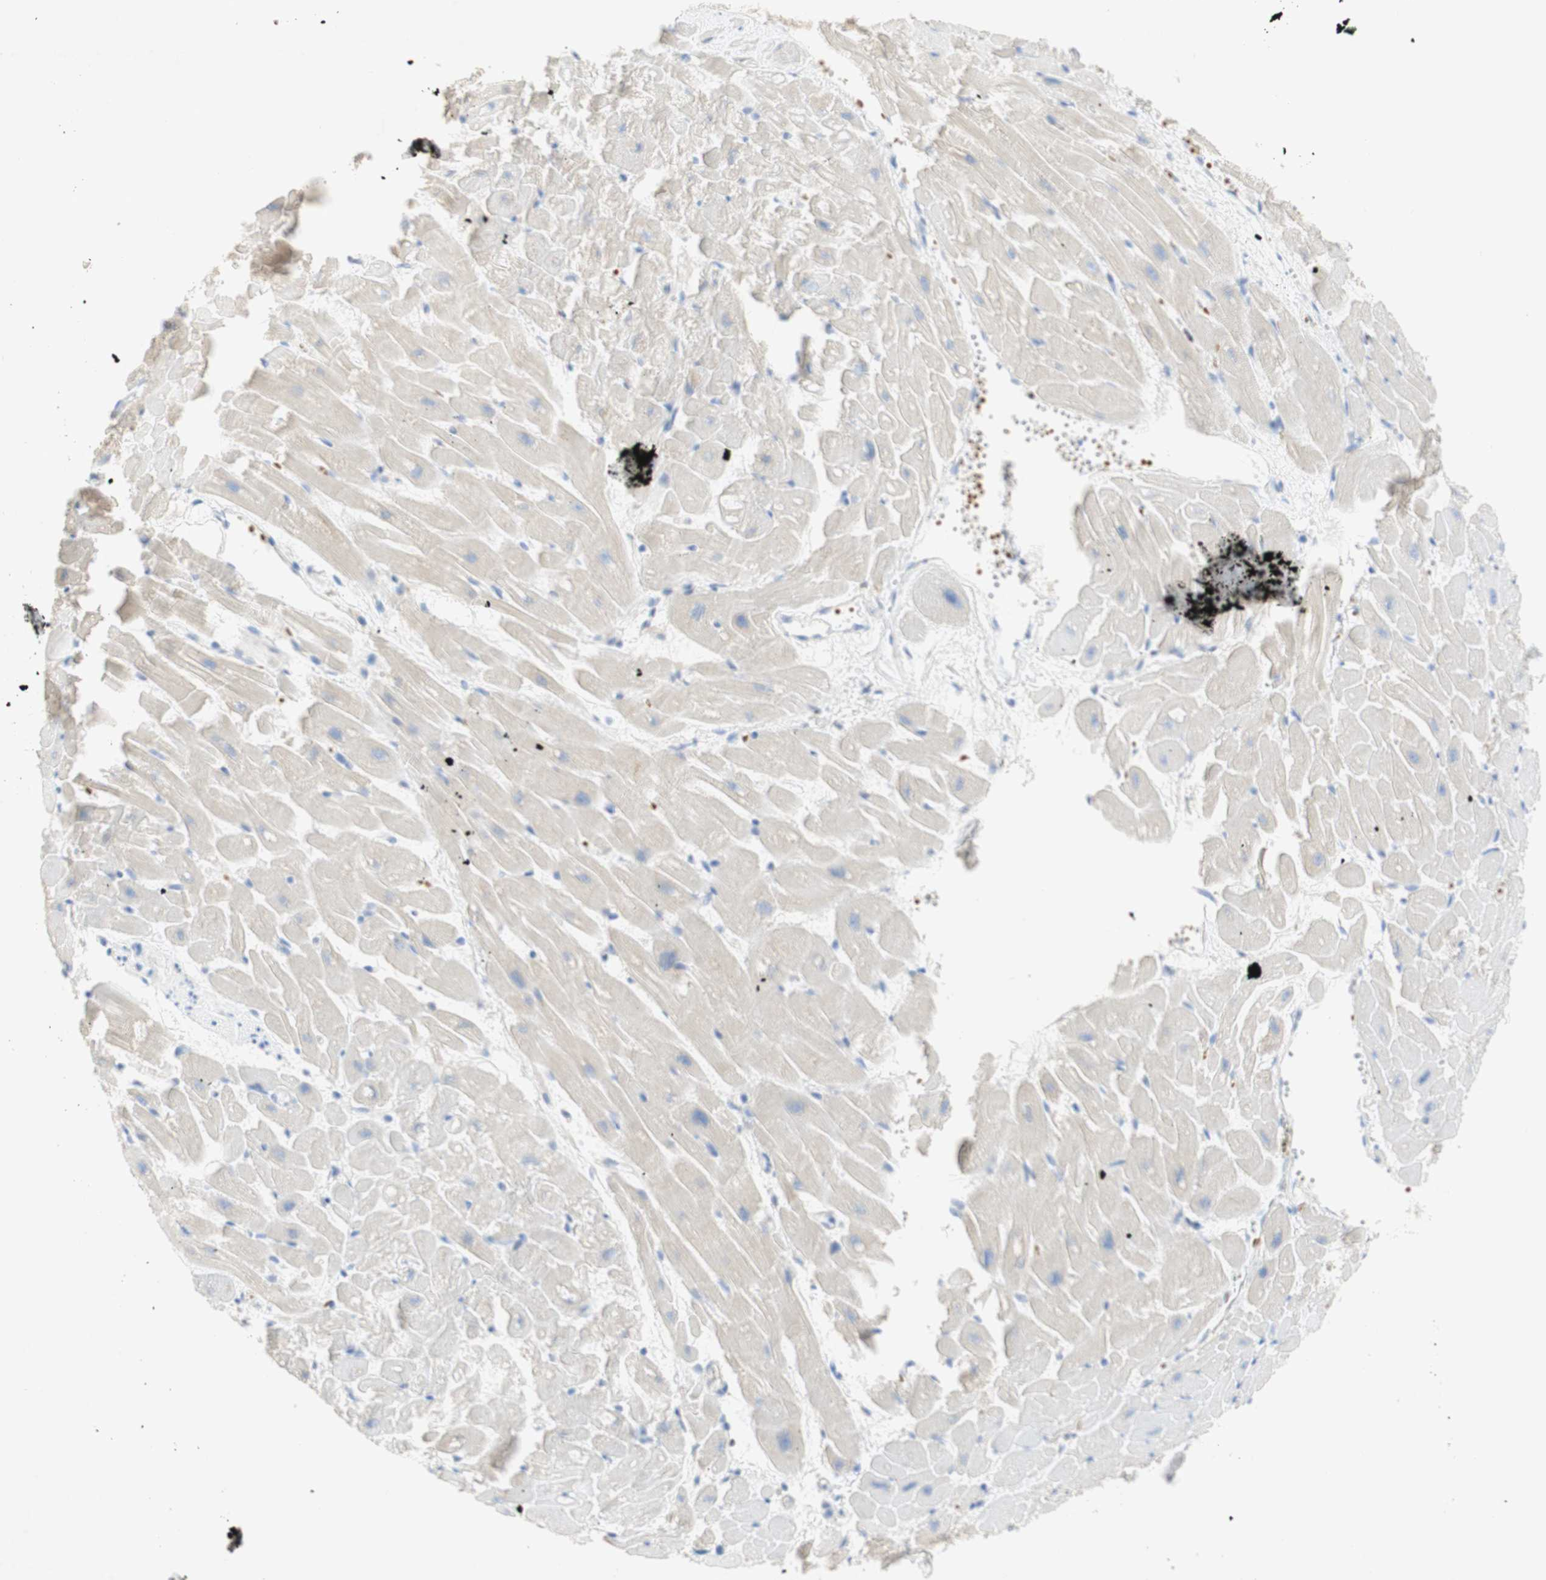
{"staining": {"intensity": "weak", "quantity": "<25%", "location": "cytoplasmic/membranous"}, "tissue": "heart muscle", "cell_type": "Cardiomyocytes", "image_type": "normal", "snomed": [{"axis": "morphology", "description": "Normal tissue, NOS"}, {"axis": "topography", "description": "Heart"}], "caption": "Immunohistochemistry of benign human heart muscle reveals no expression in cardiomyocytes.", "gene": "EPO", "patient": {"sex": "female", "age": 19}}